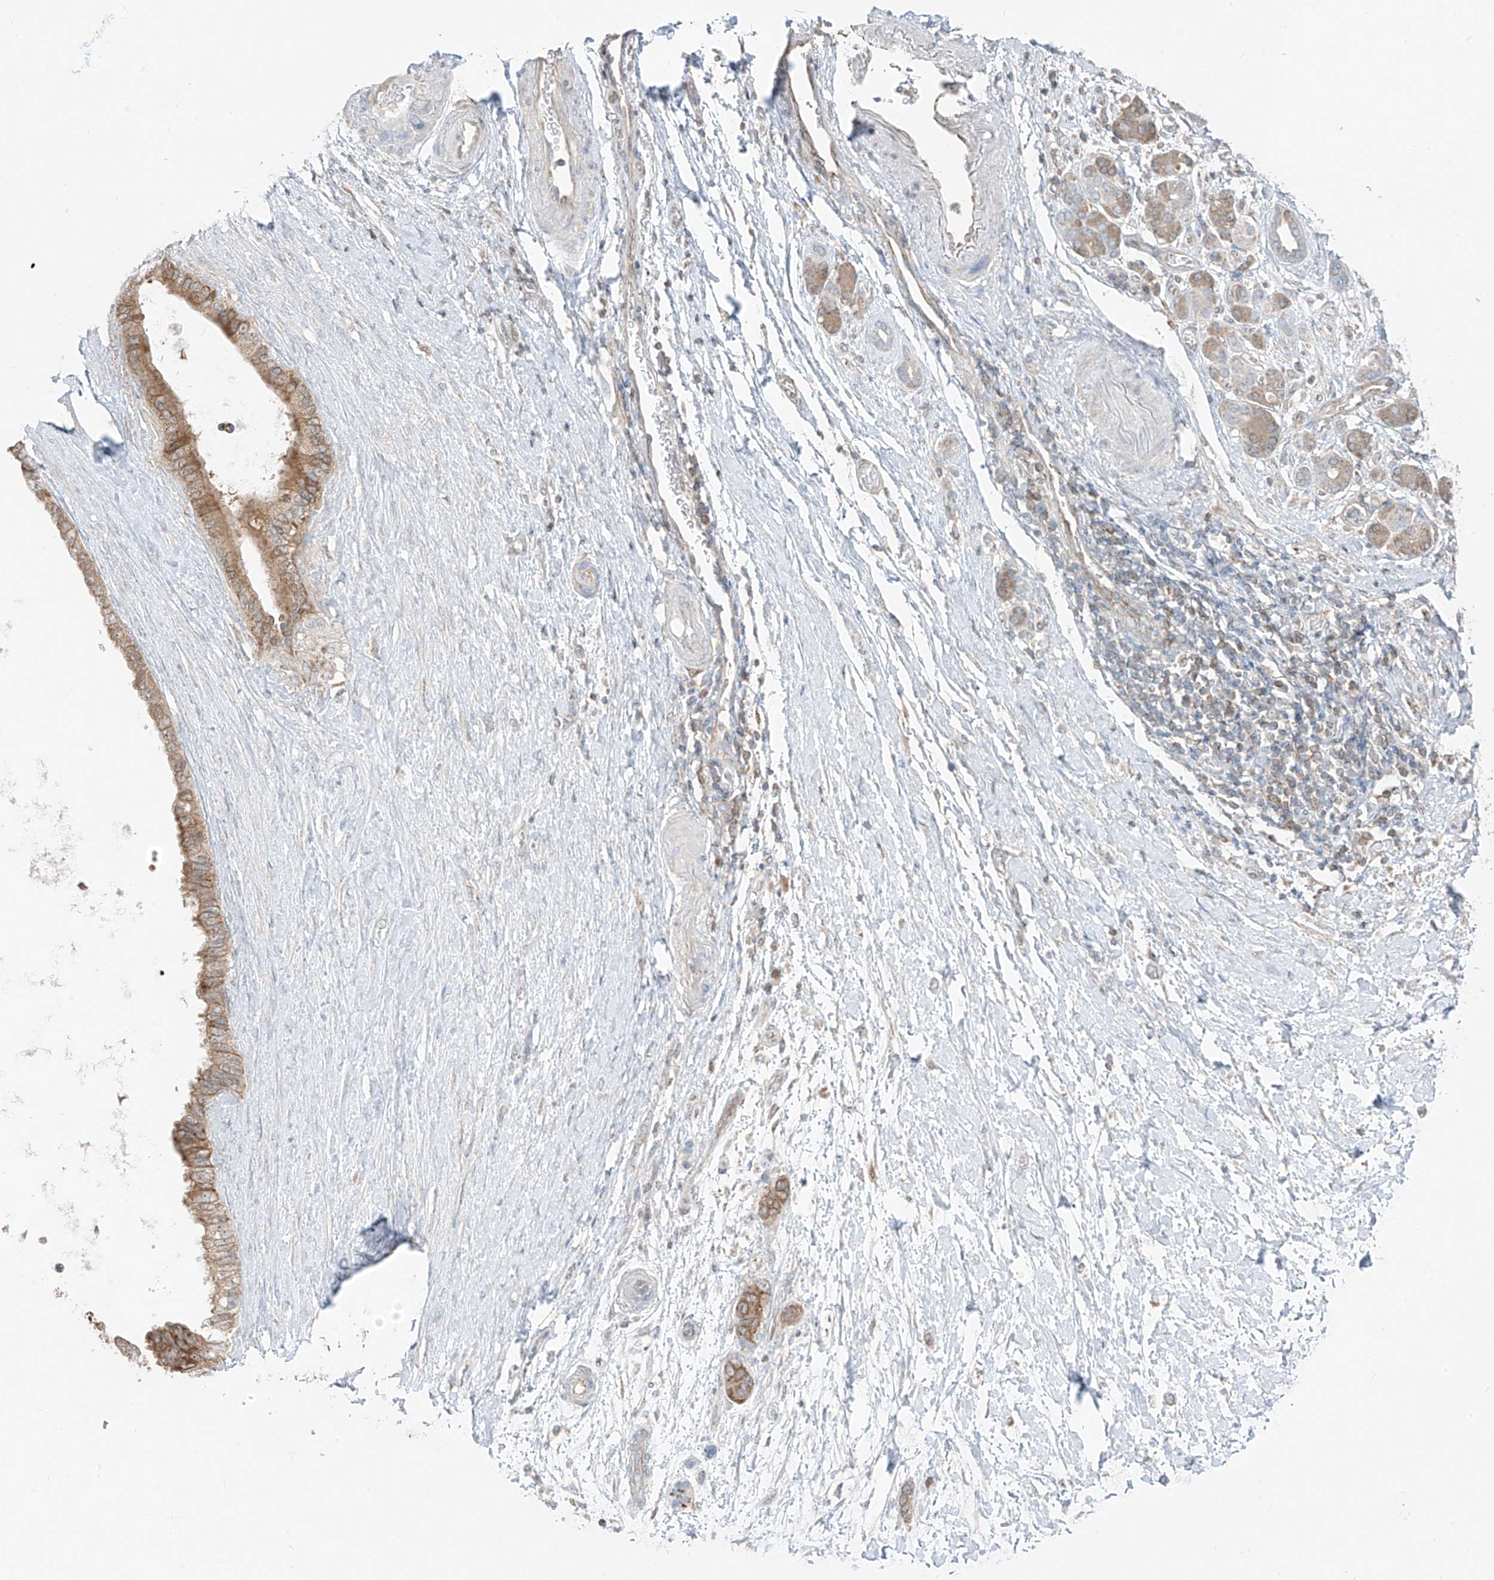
{"staining": {"intensity": "moderate", "quantity": ">75%", "location": "cytoplasmic/membranous"}, "tissue": "pancreatic cancer", "cell_type": "Tumor cells", "image_type": "cancer", "snomed": [{"axis": "morphology", "description": "Adenocarcinoma, NOS"}, {"axis": "topography", "description": "Pancreas"}], "caption": "Brown immunohistochemical staining in human pancreatic cancer demonstrates moderate cytoplasmic/membranous positivity in approximately >75% of tumor cells.", "gene": "ETHE1", "patient": {"sex": "female", "age": 72}}